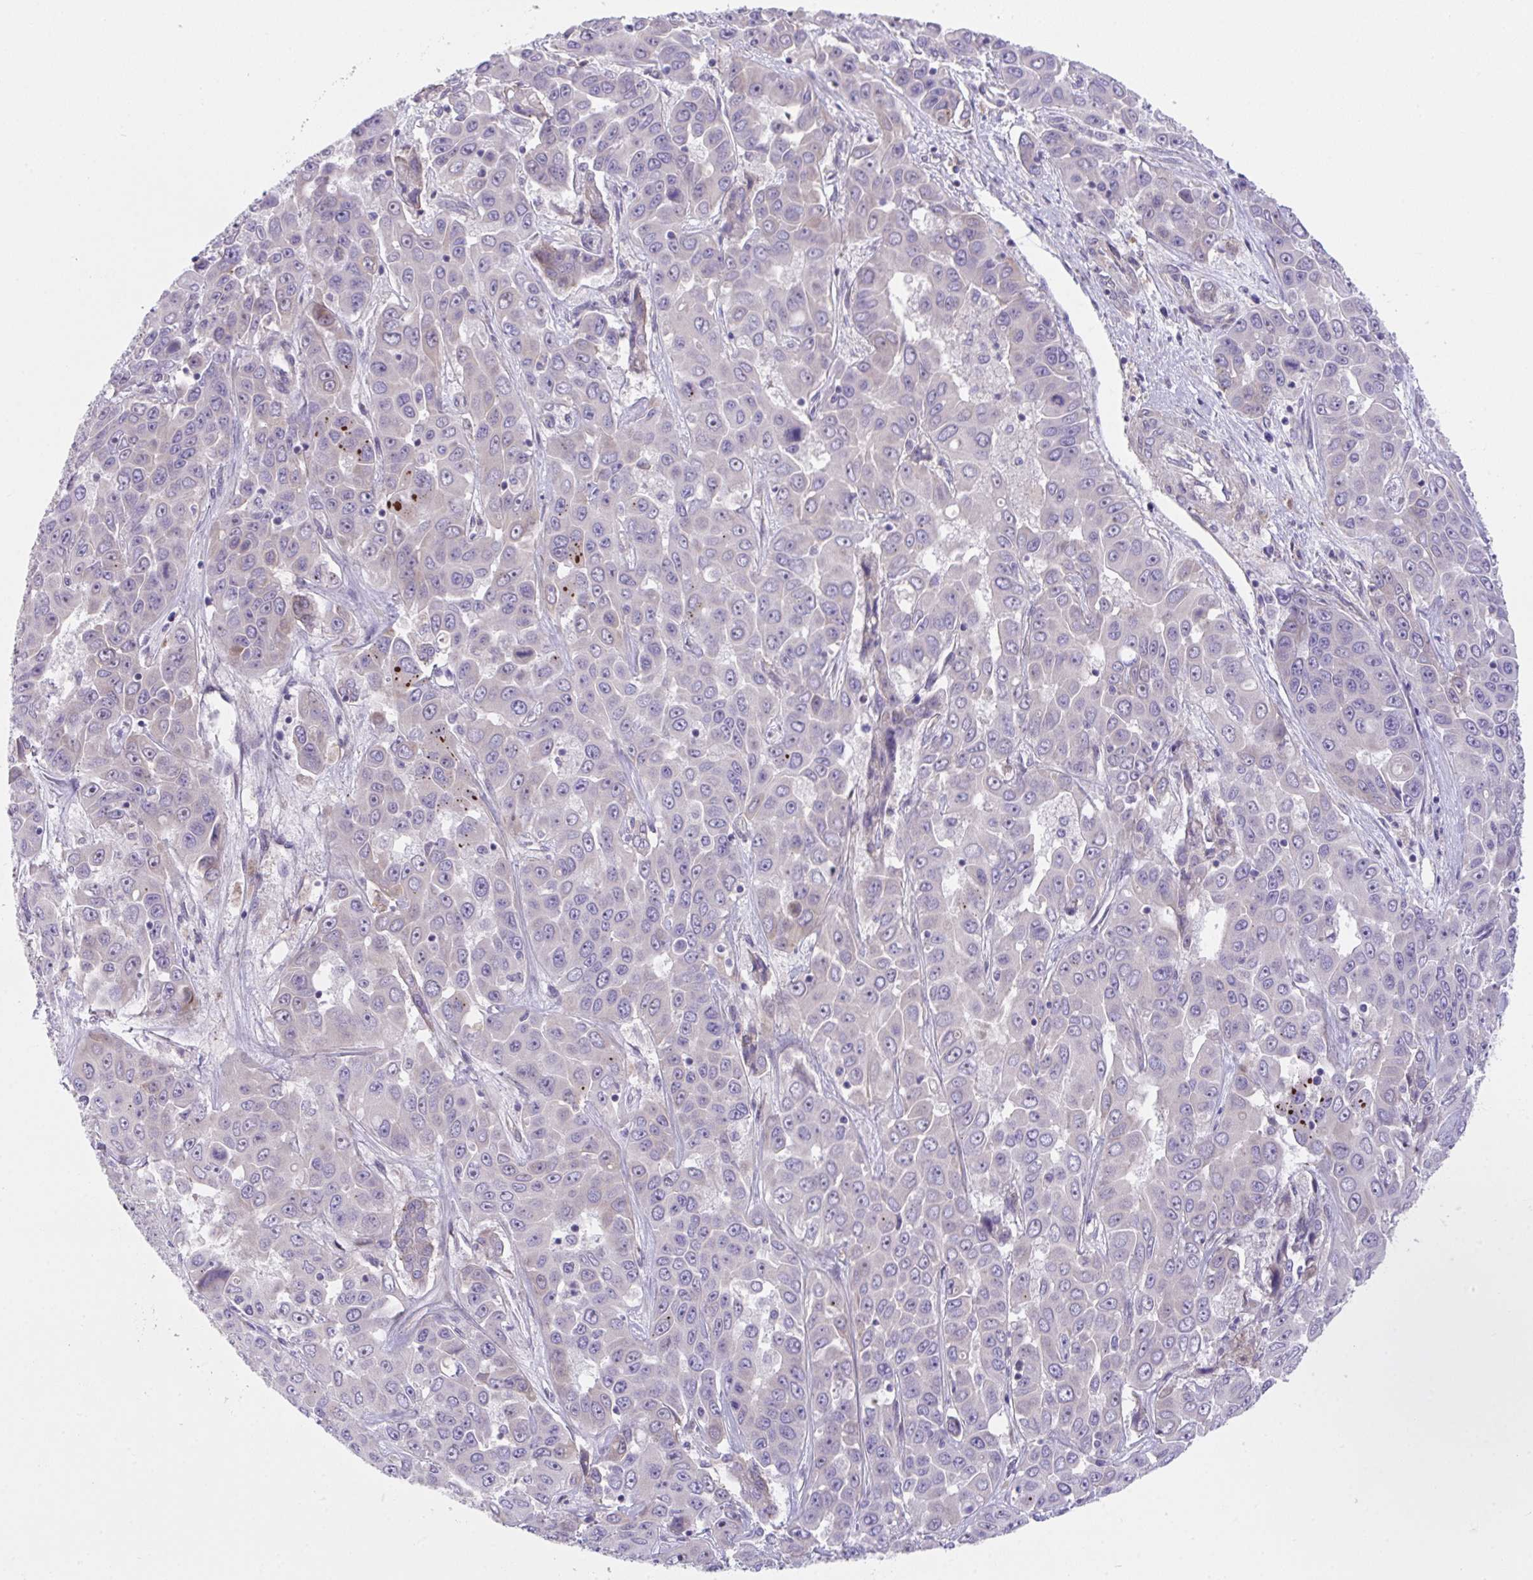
{"staining": {"intensity": "negative", "quantity": "none", "location": "none"}, "tissue": "liver cancer", "cell_type": "Tumor cells", "image_type": "cancer", "snomed": [{"axis": "morphology", "description": "Cholangiocarcinoma"}, {"axis": "topography", "description": "Liver"}], "caption": "Liver cancer (cholangiocarcinoma) was stained to show a protein in brown. There is no significant staining in tumor cells.", "gene": "RHOXF1", "patient": {"sex": "female", "age": 52}}